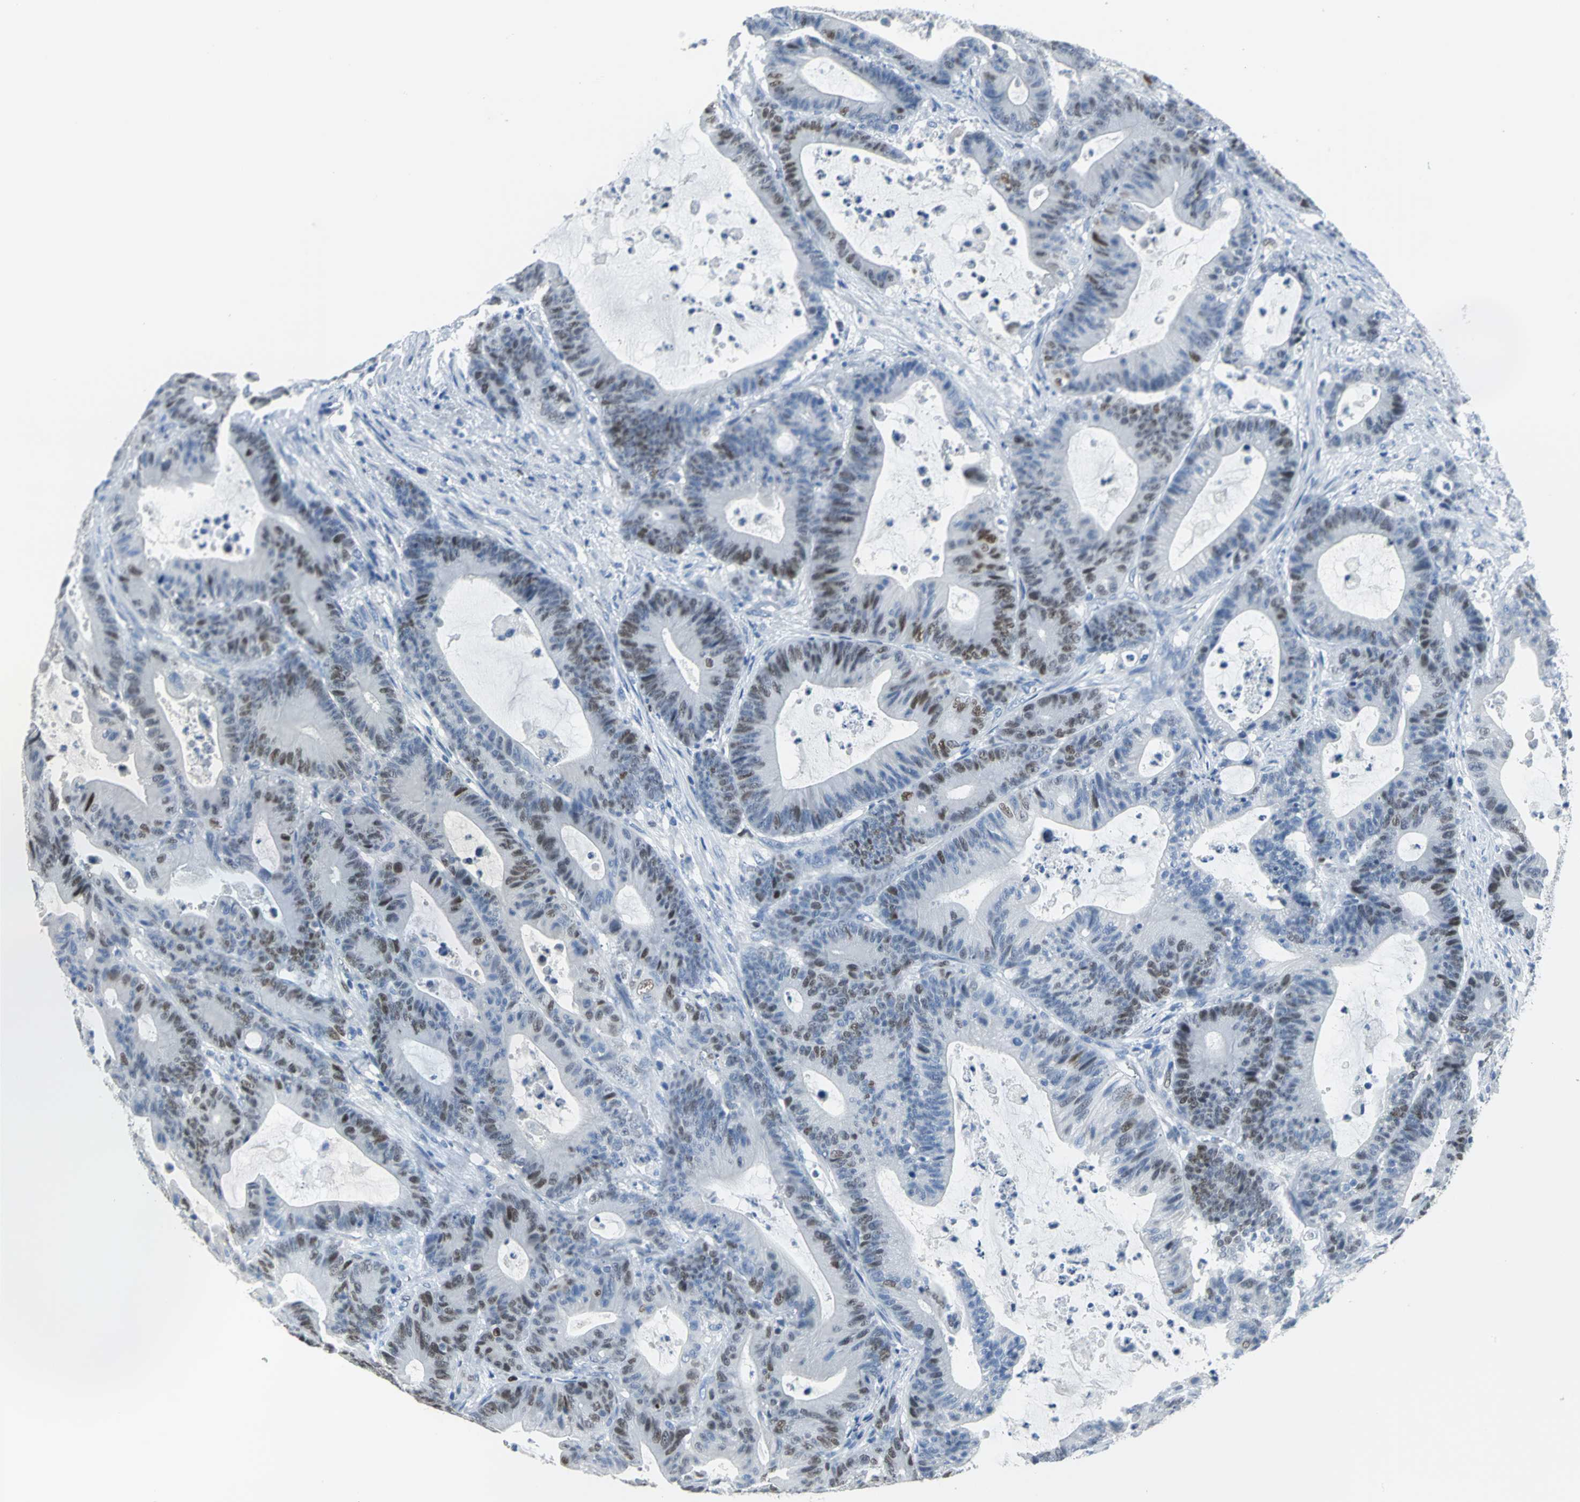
{"staining": {"intensity": "moderate", "quantity": "25%-75%", "location": "nuclear"}, "tissue": "colorectal cancer", "cell_type": "Tumor cells", "image_type": "cancer", "snomed": [{"axis": "morphology", "description": "Adenocarcinoma, NOS"}, {"axis": "topography", "description": "Colon"}], "caption": "Approximately 25%-75% of tumor cells in adenocarcinoma (colorectal) display moderate nuclear protein staining as visualized by brown immunohistochemical staining.", "gene": "MCM3", "patient": {"sex": "female", "age": 84}}